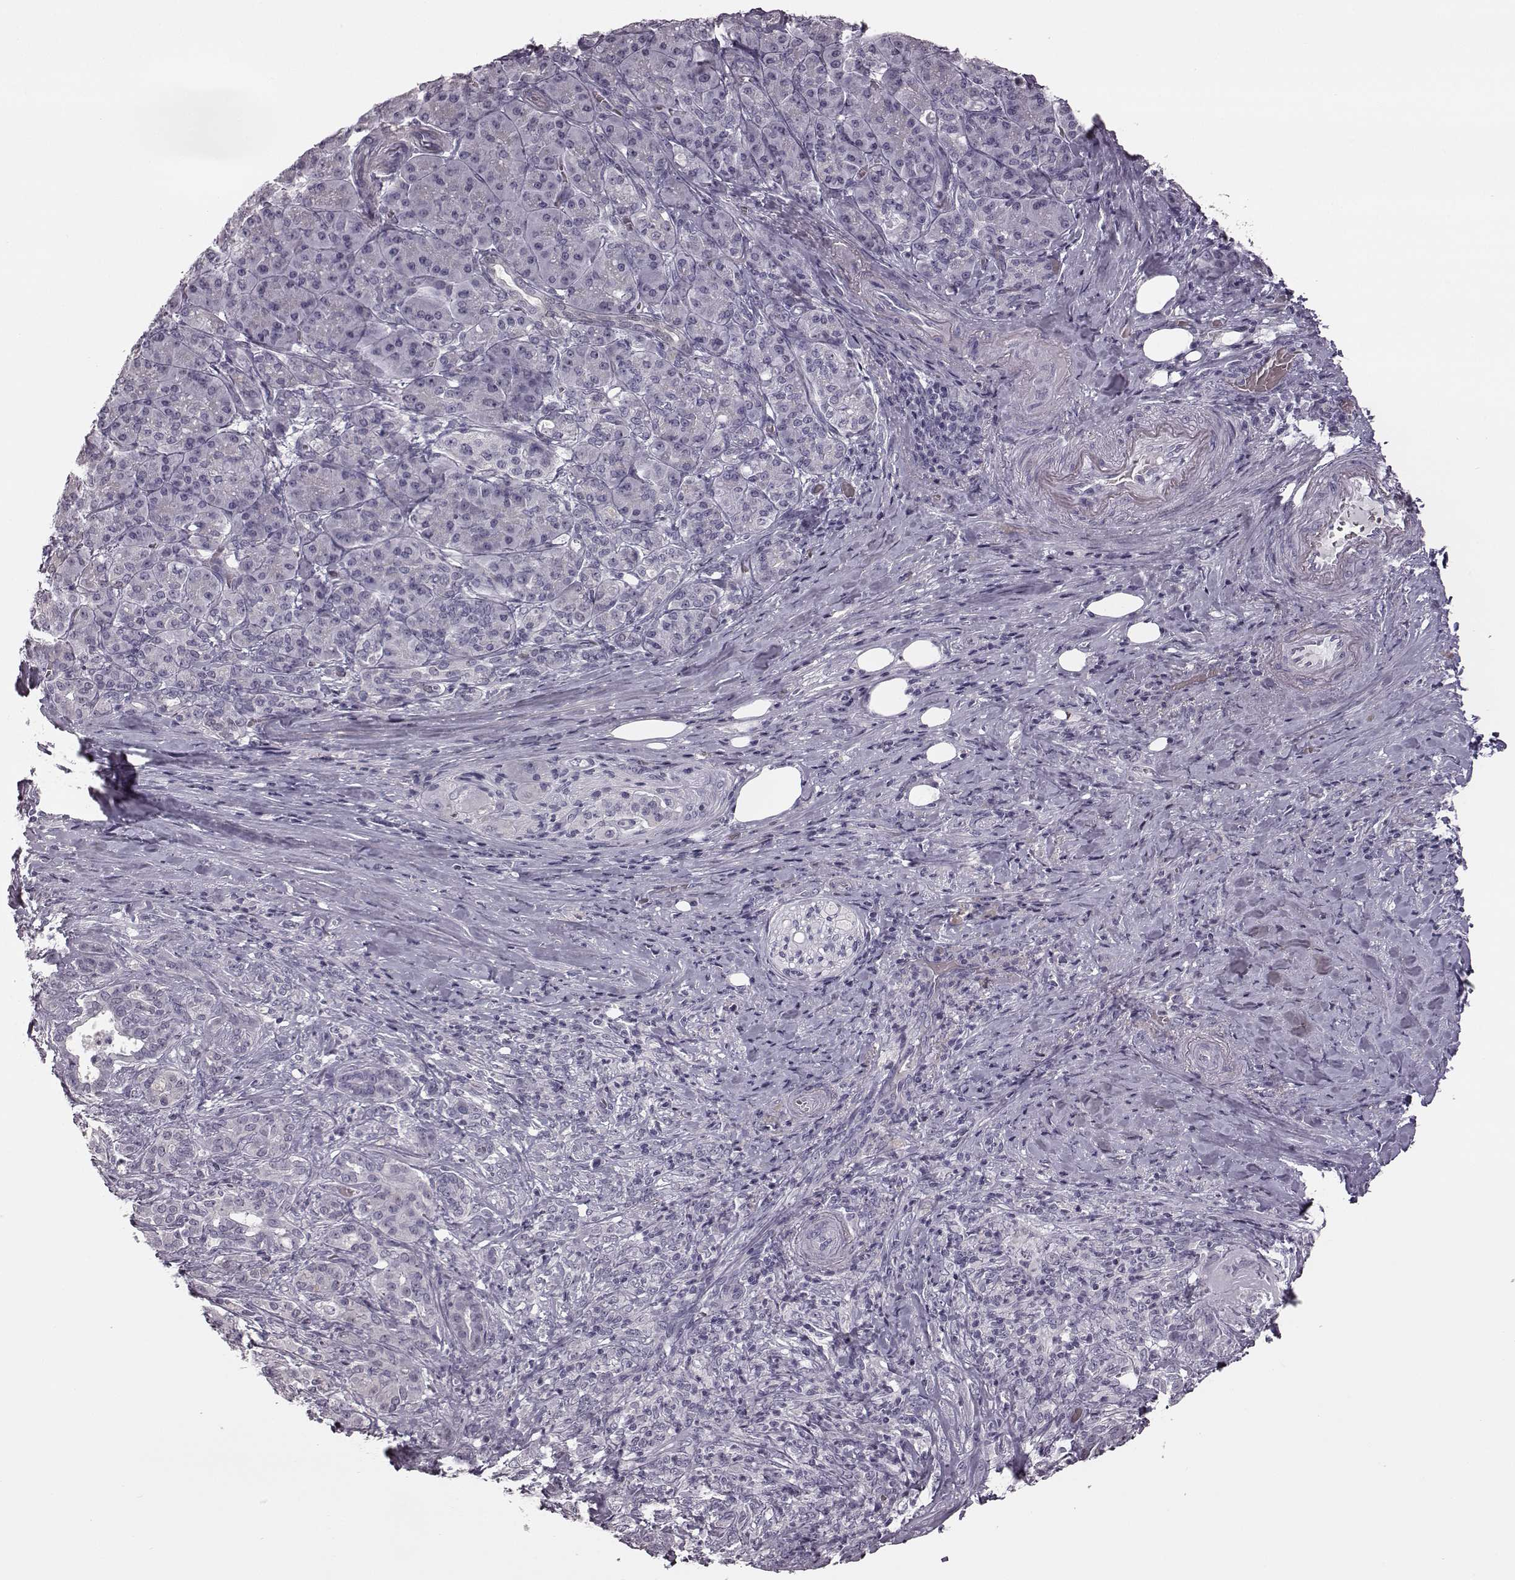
{"staining": {"intensity": "negative", "quantity": "none", "location": "none"}, "tissue": "pancreatic cancer", "cell_type": "Tumor cells", "image_type": "cancer", "snomed": [{"axis": "morphology", "description": "Normal tissue, NOS"}, {"axis": "morphology", "description": "Inflammation, NOS"}, {"axis": "morphology", "description": "Adenocarcinoma, NOS"}, {"axis": "topography", "description": "Pancreas"}], "caption": "IHC histopathology image of adenocarcinoma (pancreatic) stained for a protein (brown), which displays no expression in tumor cells.", "gene": "ZNF433", "patient": {"sex": "male", "age": 57}}